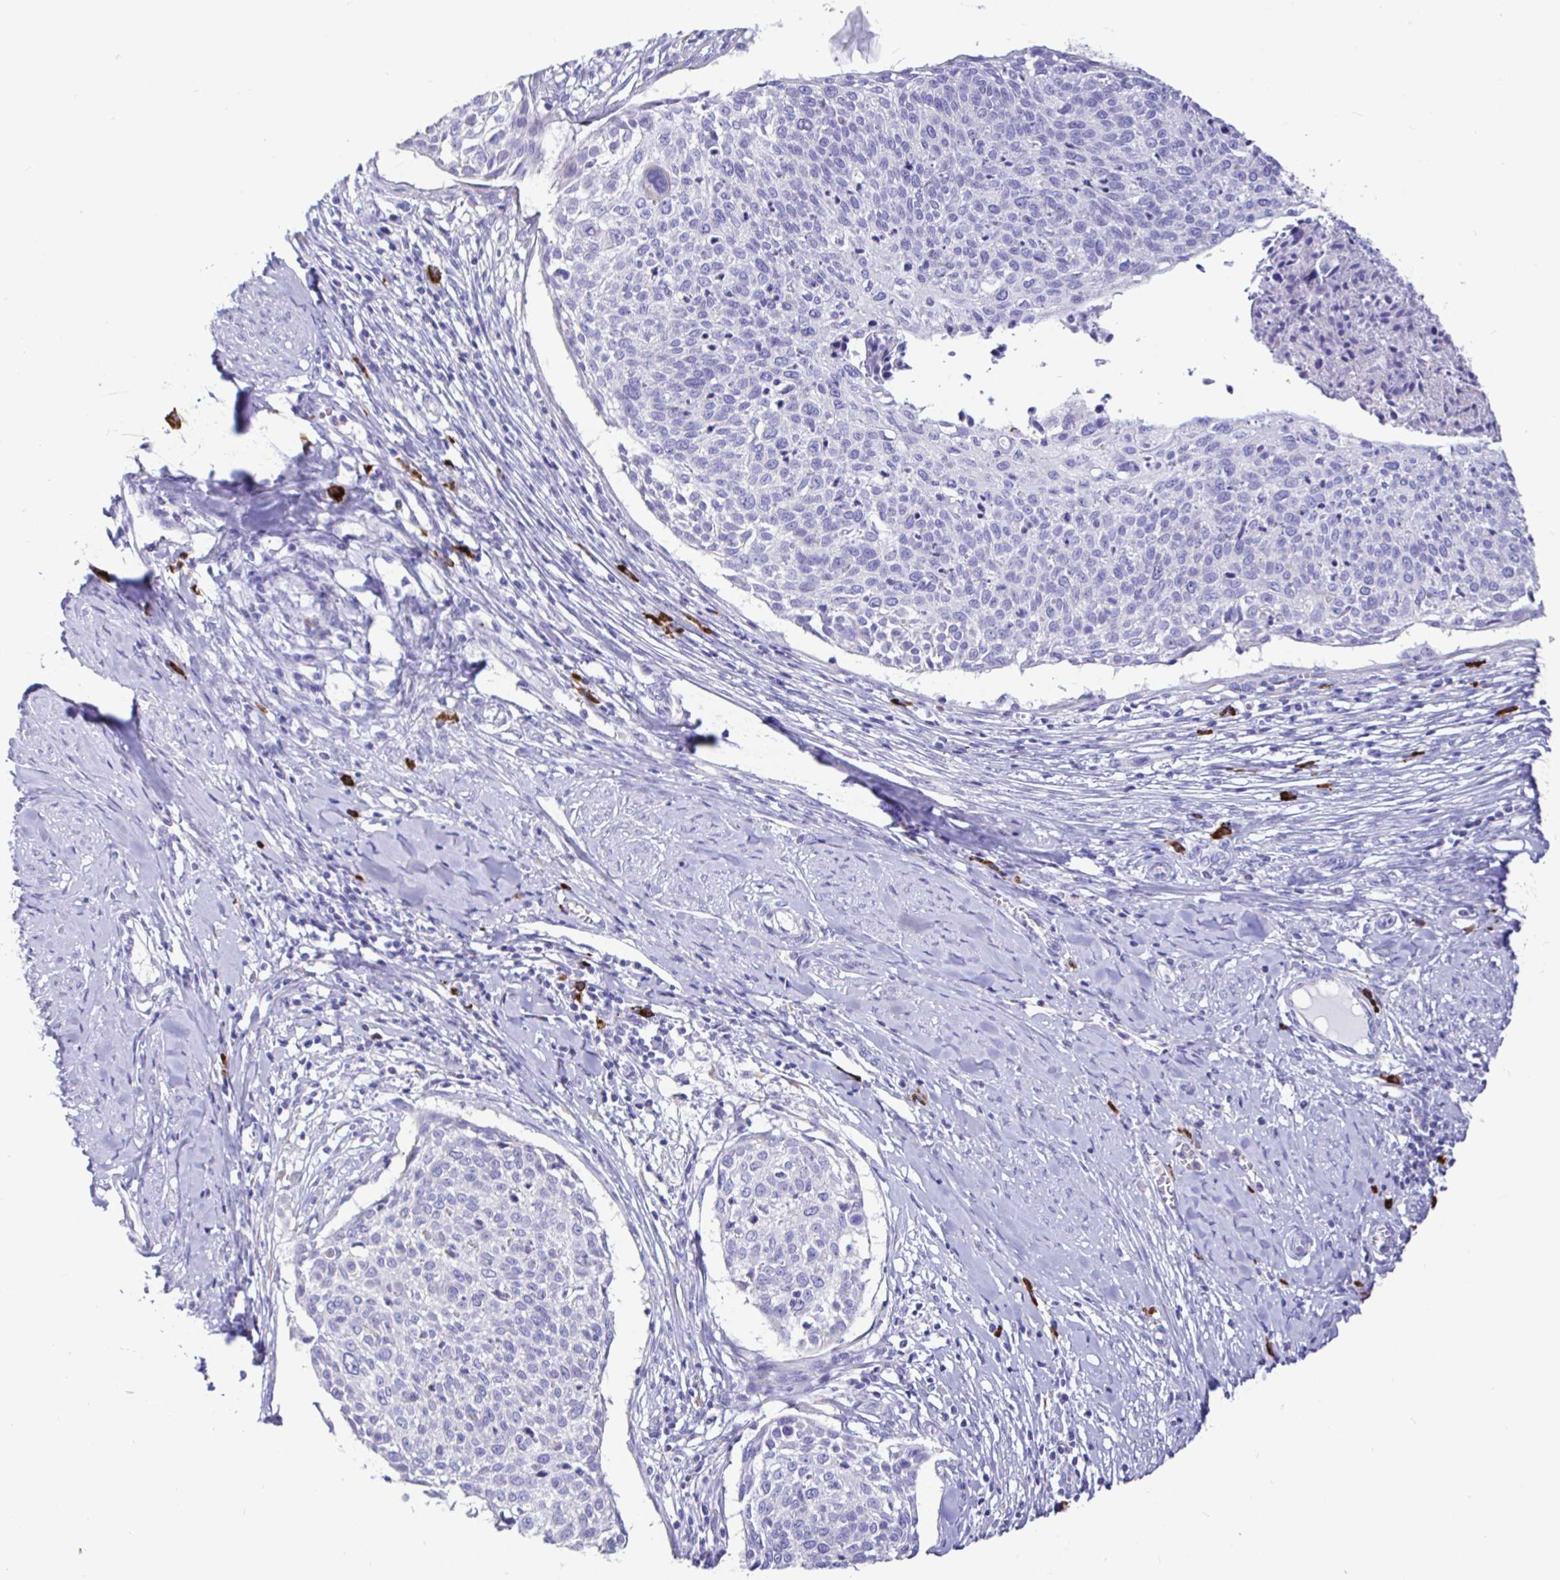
{"staining": {"intensity": "negative", "quantity": "none", "location": "none"}, "tissue": "cervical cancer", "cell_type": "Tumor cells", "image_type": "cancer", "snomed": [{"axis": "morphology", "description": "Squamous cell carcinoma, NOS"}, {"axis": "topography", "description": "Cervix"}], "caption": "Tumor cells are negative for protein expression in human cervical cancer (squamous cell carcinoma). (DAB IHC, high magnification).", "gene": "CCDC62", "patient": {"sex": "female", "age": 49}}